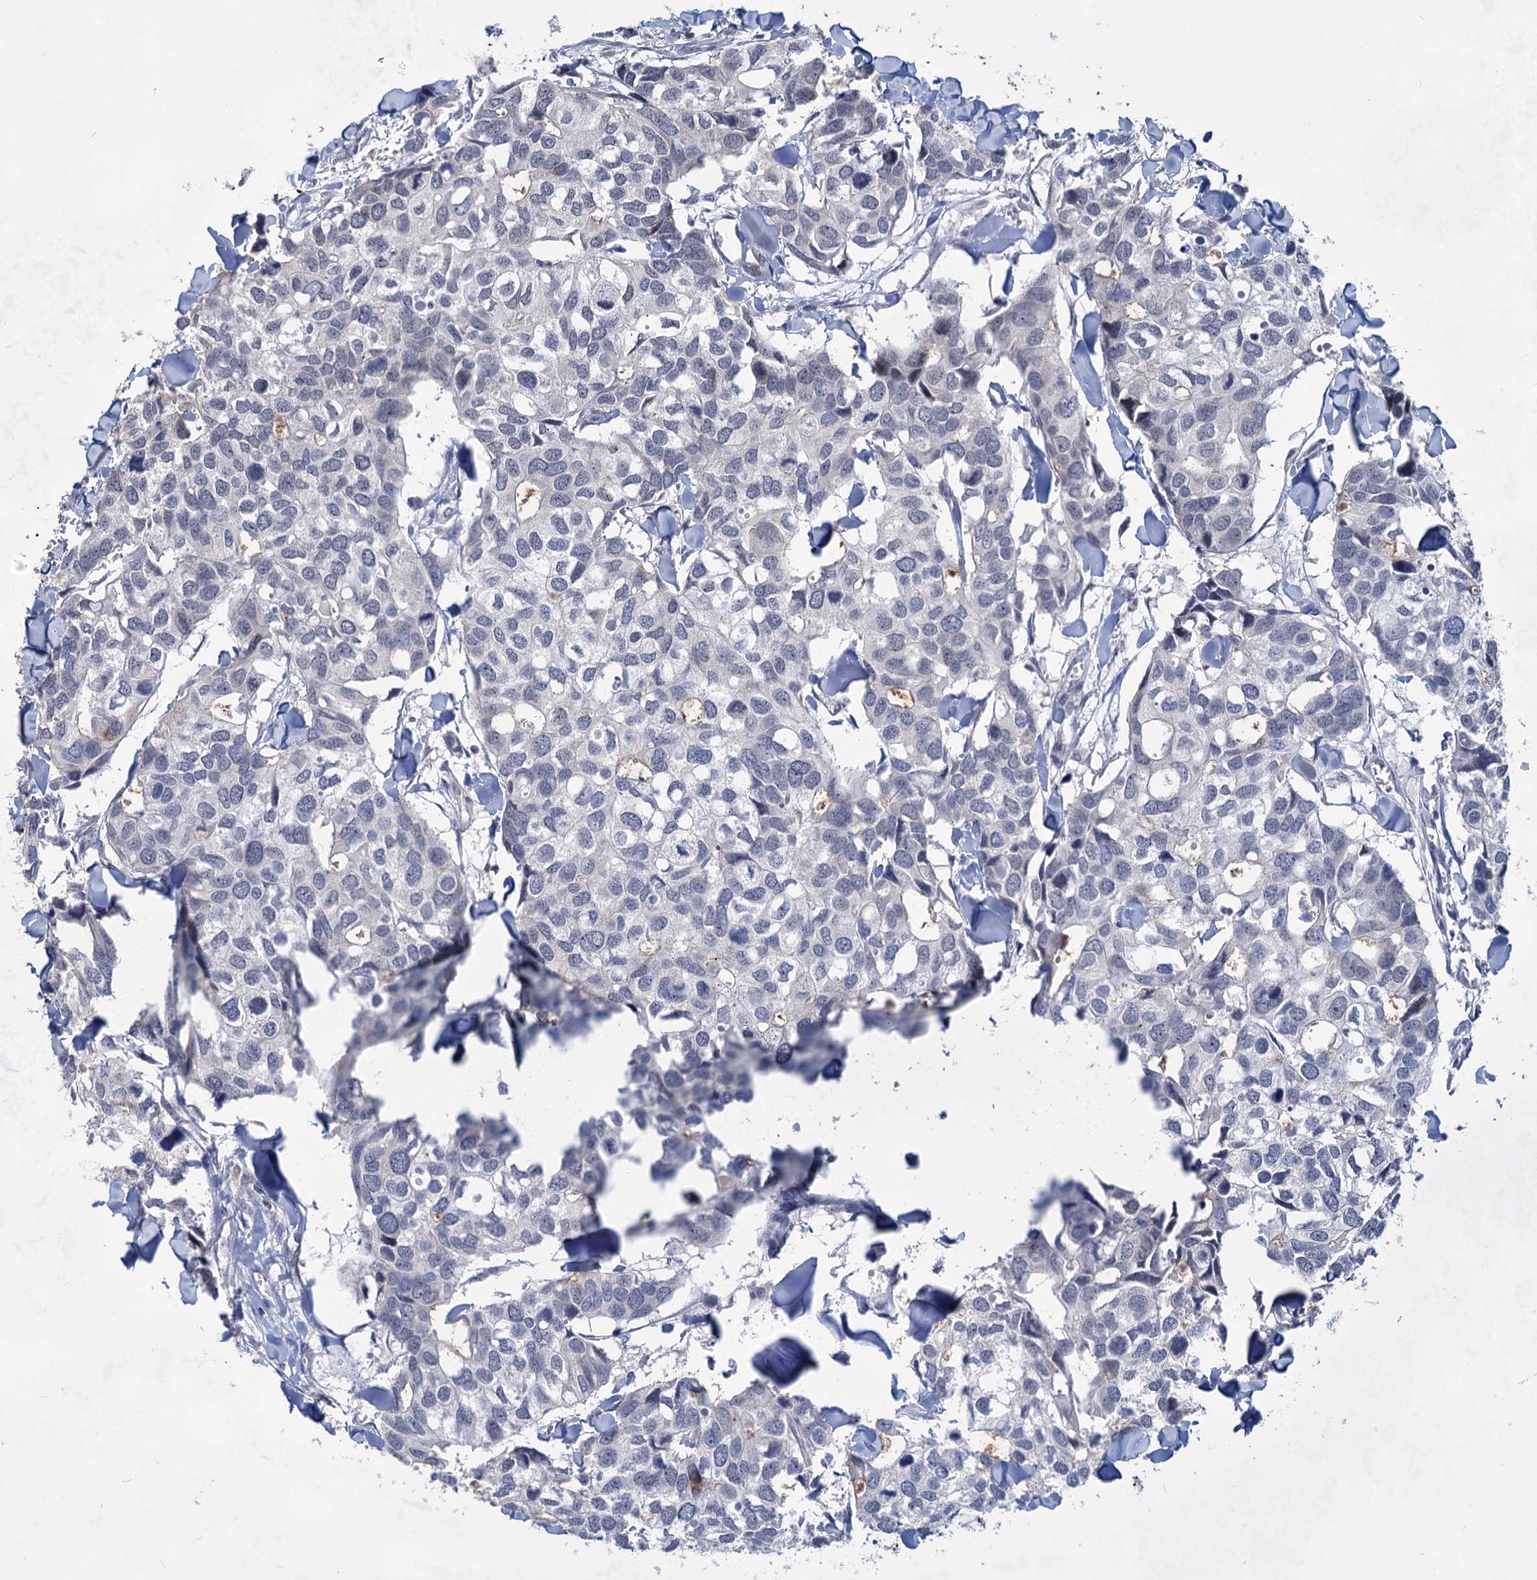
{"staining": {"intensity": "negative", "quantity": "none", "location": "none"}, "tissue": "breast cancer", "cell_type": "Tumor cells", "image_type": "cancer", "snomed": [{"axis": "morphology", "description": "Duct carcinoma"}, {"axis": "topography", "description": "Breast"}], "caption": "This is an immunohistochemistry (IHC) photomicrograph of breast cancer. There is no staining in tumor cells.", "gene": "TTC17", "patient": {"sex": "female", "age": 83}}